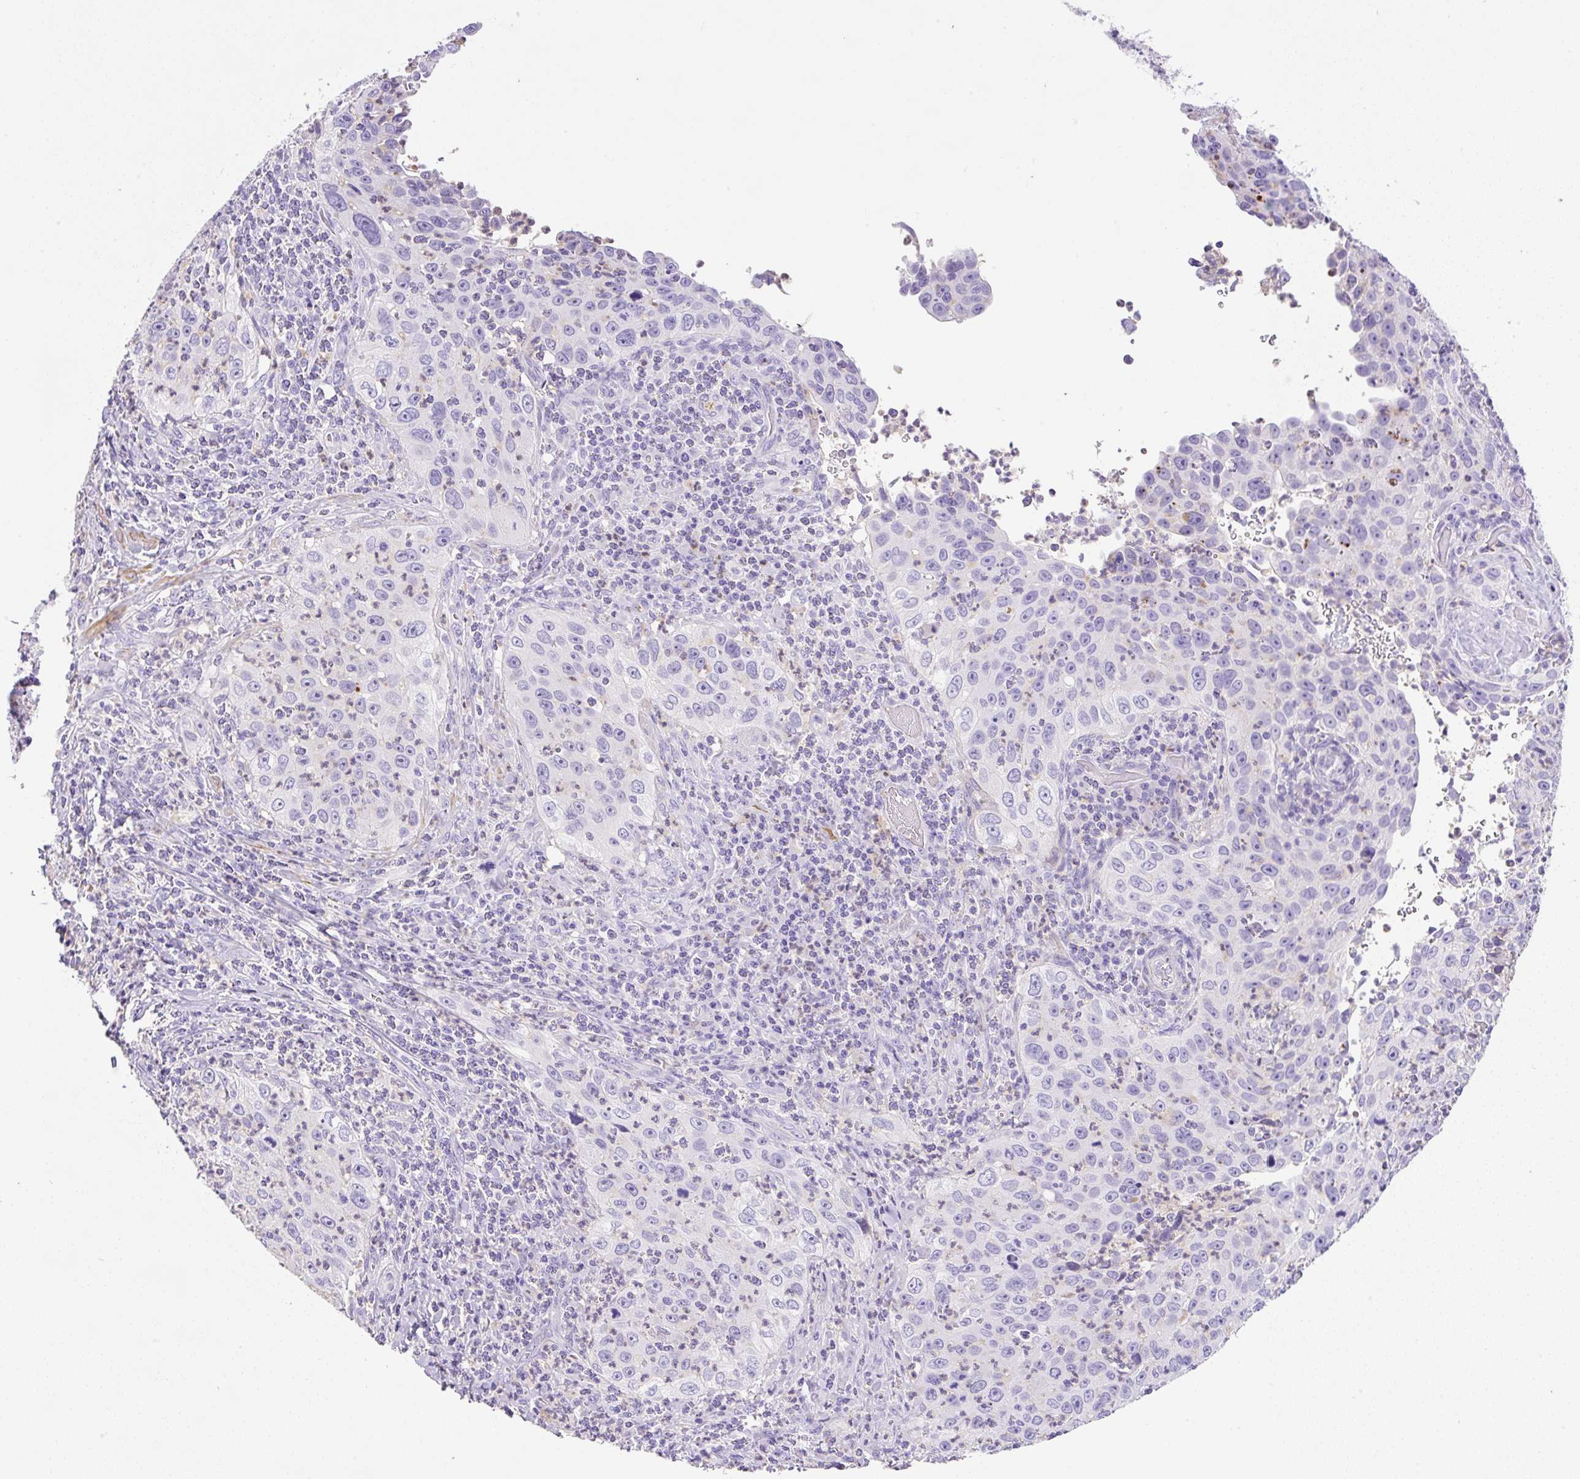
{"staining": {"intensity": "negative", "quantity": "none", "location": "none"}, "tissue": "cervical cancer", "cell_type": "Tumor cells", "image_type": "cancer", "snomed": [{"axis": "morphology", "description": "Squamous cell carcinoma, NOS"}, {"axis": "topography", "description": "Cervix"}], "caption": "IHC of human squamous cell carcinoma (cervical) reveals no expression in tumor cells. Brightfield microscopy of immunohistochemistry stained with DAB (3,3'-diaminobenzidine) (brown) and hematoxylin (blue), captured at high magnification.", "gene": "TDRD15", "patient": {"sex": "female", "age": 30}}